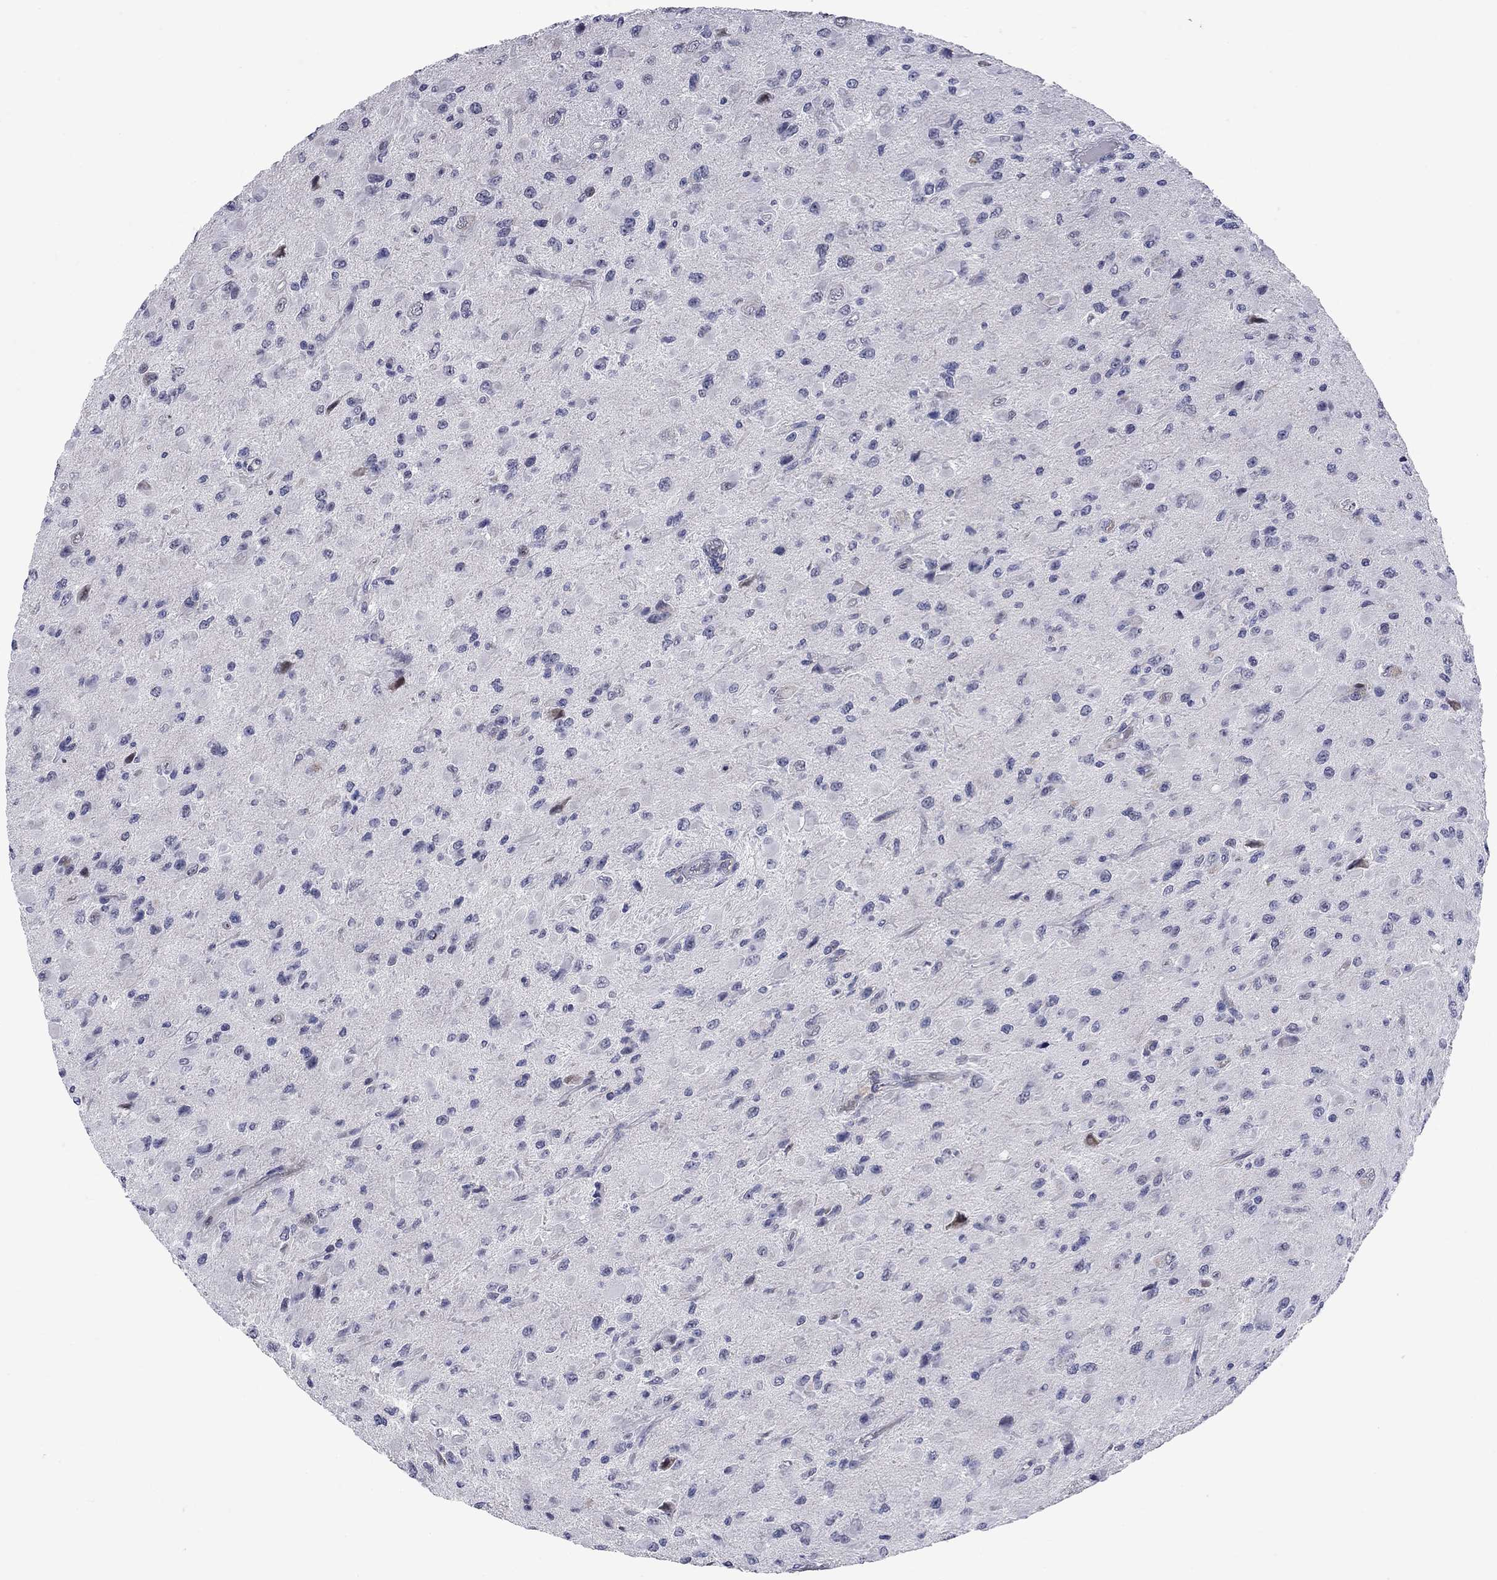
{"staining": {"intensity": "negative", "quantity": "none", "location": "none"}, "tissue": "glioma", "cell_type": "Tumor cells", "image_type": "cancer", "snomed": [{"axis": "morphology", "description": "Glioma, malignant, High grade"}, {"axis": "topography", "description": "Cerebral cortex"}], "caption": "Malignant glioma (high-grade) was stained to show a protein in brown. There is no significant expression in tumor cells.", "gene": "HTR4", "patient": {"sex": "male", "age": 35}}